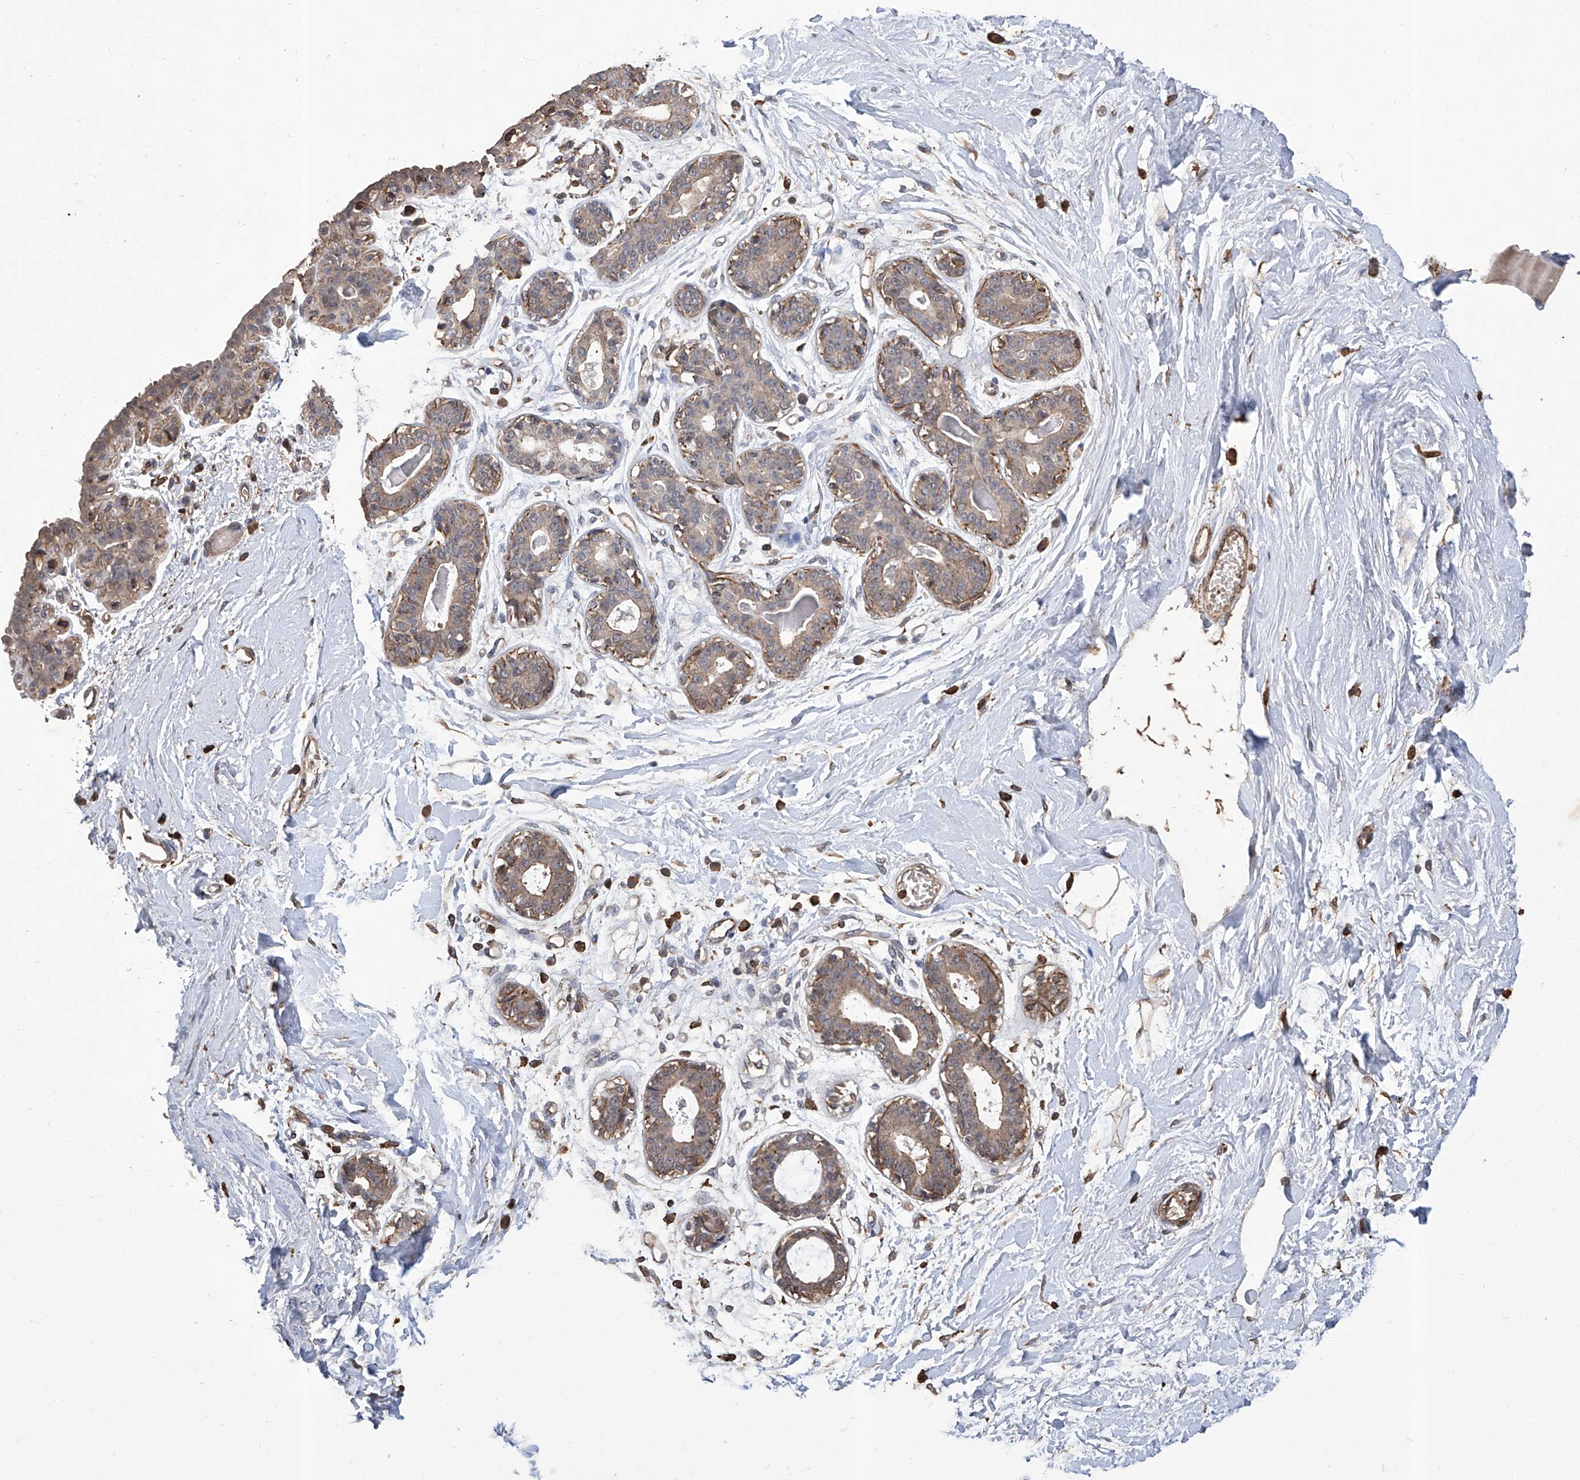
{"staining": {"intensity": "negative", "quantity": "none", "location": "none"}, "tissue": "breast", "cell_type": "Adipocytes", "image_type": "normal", "snomed": [{"axis": "morphology", "description": "Normal tissue, NOS"}, {"axis": "topography", "description": "Breast"}], "caption": "Micrograph shows no significant protein positivity in adipocytes of normal breast.", "gene": "GPT", "patient": {"sex": "female", "age": 45}}